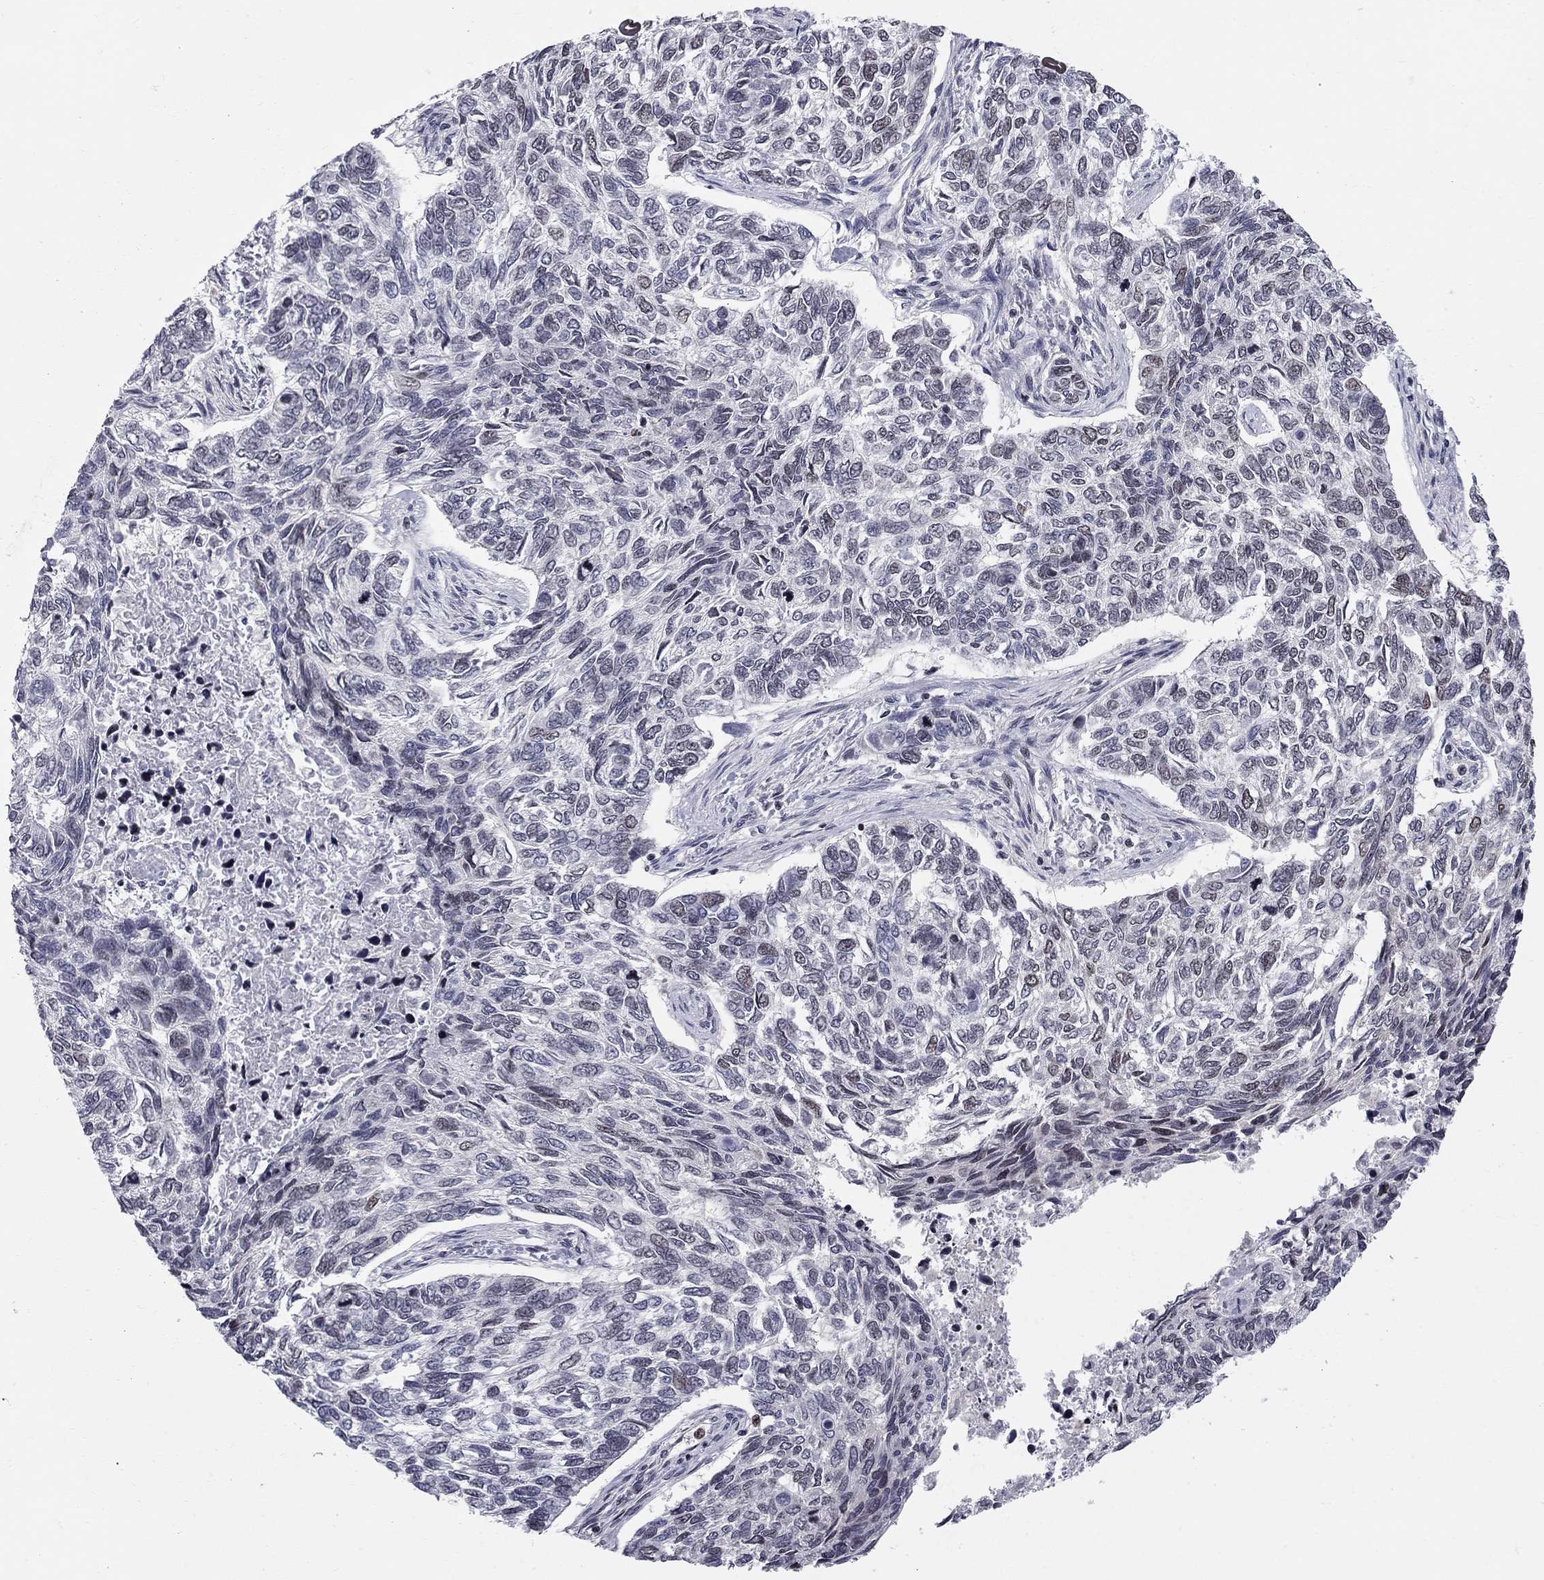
{"staining": {"intensity": "moderate", "quantity": "<25%", "location": "nuclear"}, "tissue": "skin cancer", "cell_type": "Tumor cells", "image_type": "cancer", "snomed": [{"axis": "morphology", "description": "Basal cell carcinoma"}, {"axis": "topography", "description": "Skin"}], "caption": "Skin basal cell carcinoma stained with a brown dye displays moderate nuclear positive expression in about <25% of tumor cells.", "gene": "RNASEH2C", "patient": {"sex": "female", "age": 65}}